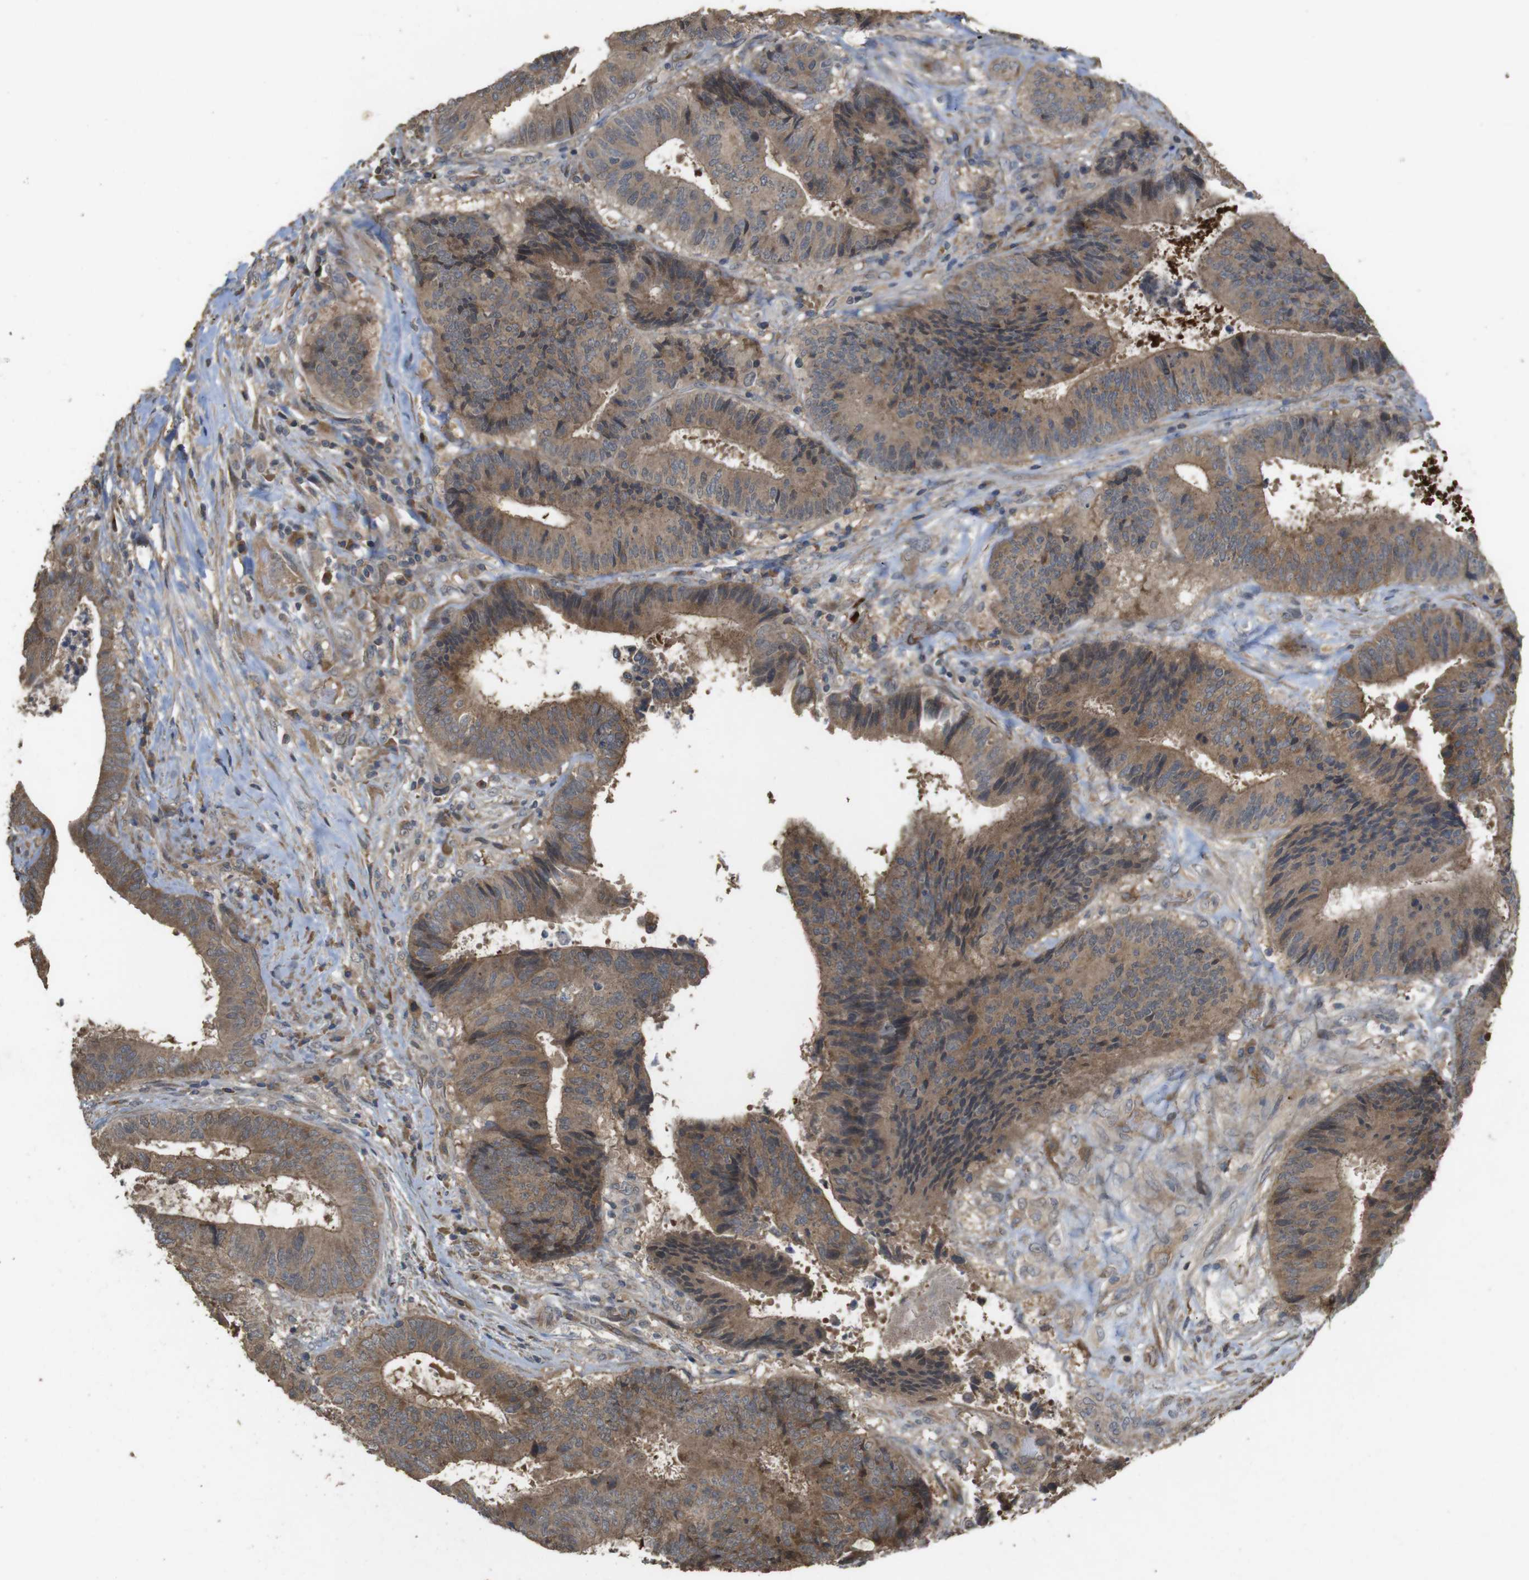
{"staining": {"intensity": "moderate", "quantity": ">75%", "location": "cytoplasmic/membranous"}, "tissue": "colorectal cancer", "cell_type": "Tumor cells", "image_type": "cancer", "snomed": [{"axis": "morphology", "description": "Adenocarcinoma, NOS"}, {"axis": "topography", "description": "Rectum"}], "caption": "An IHC micrograph of neoplastic tissue is shown. Protein staining in brown shows moderate cytoplasmic/membranous positivity in colorectal cancer within tumor cells. Nuclei are stained in blue.", "gene": "PCDHB10", "patient": {"sex": "male", "age": 72}}